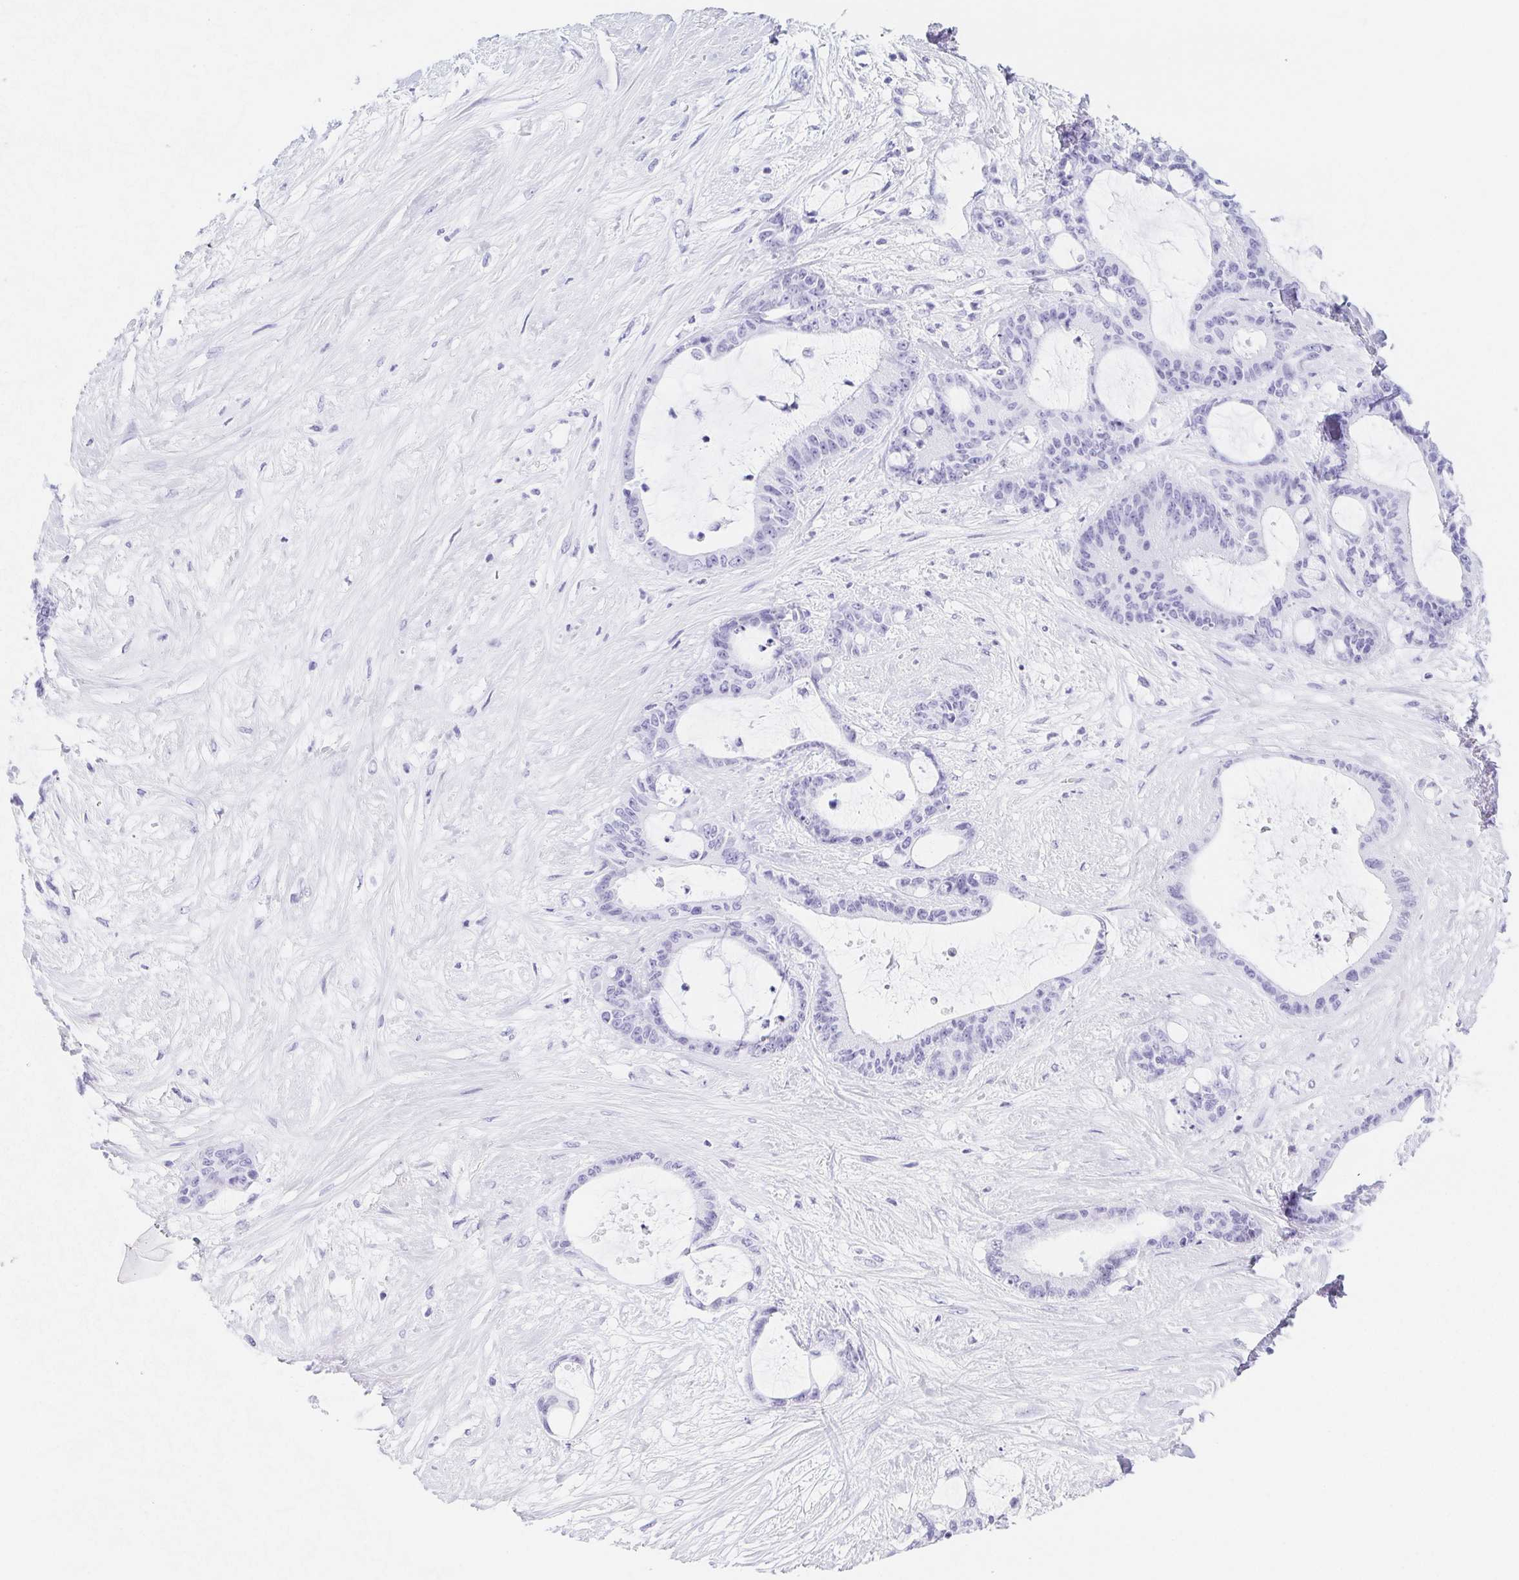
{"staining": {"intensity": "negative", "quantity": "none", "location": "none"}, "tissue": "liver cancer", "cell_type": "Tumor cells", "image_type": "cancer", "snomed": [{"axis": "morphology", "description": "Normal tissue, NOS"}, {"axis": "morphology", "description": "Cholangiocarcinoma"}, {"axis": "topography", "description": "Liver"}, {"axis": "topography", "description": "Peripheral nerve tissue"}], "caption": "Tumor cells show no significant protein positivity in liver cholangiocarcinoma. (Brightfield microscopy of DAB (3,3'-diaminobenzidine) immunohistochemistry (IHC) at high magnification).", "gene": "ITIH2", "patient": {"sex": "female", "age": 73}}